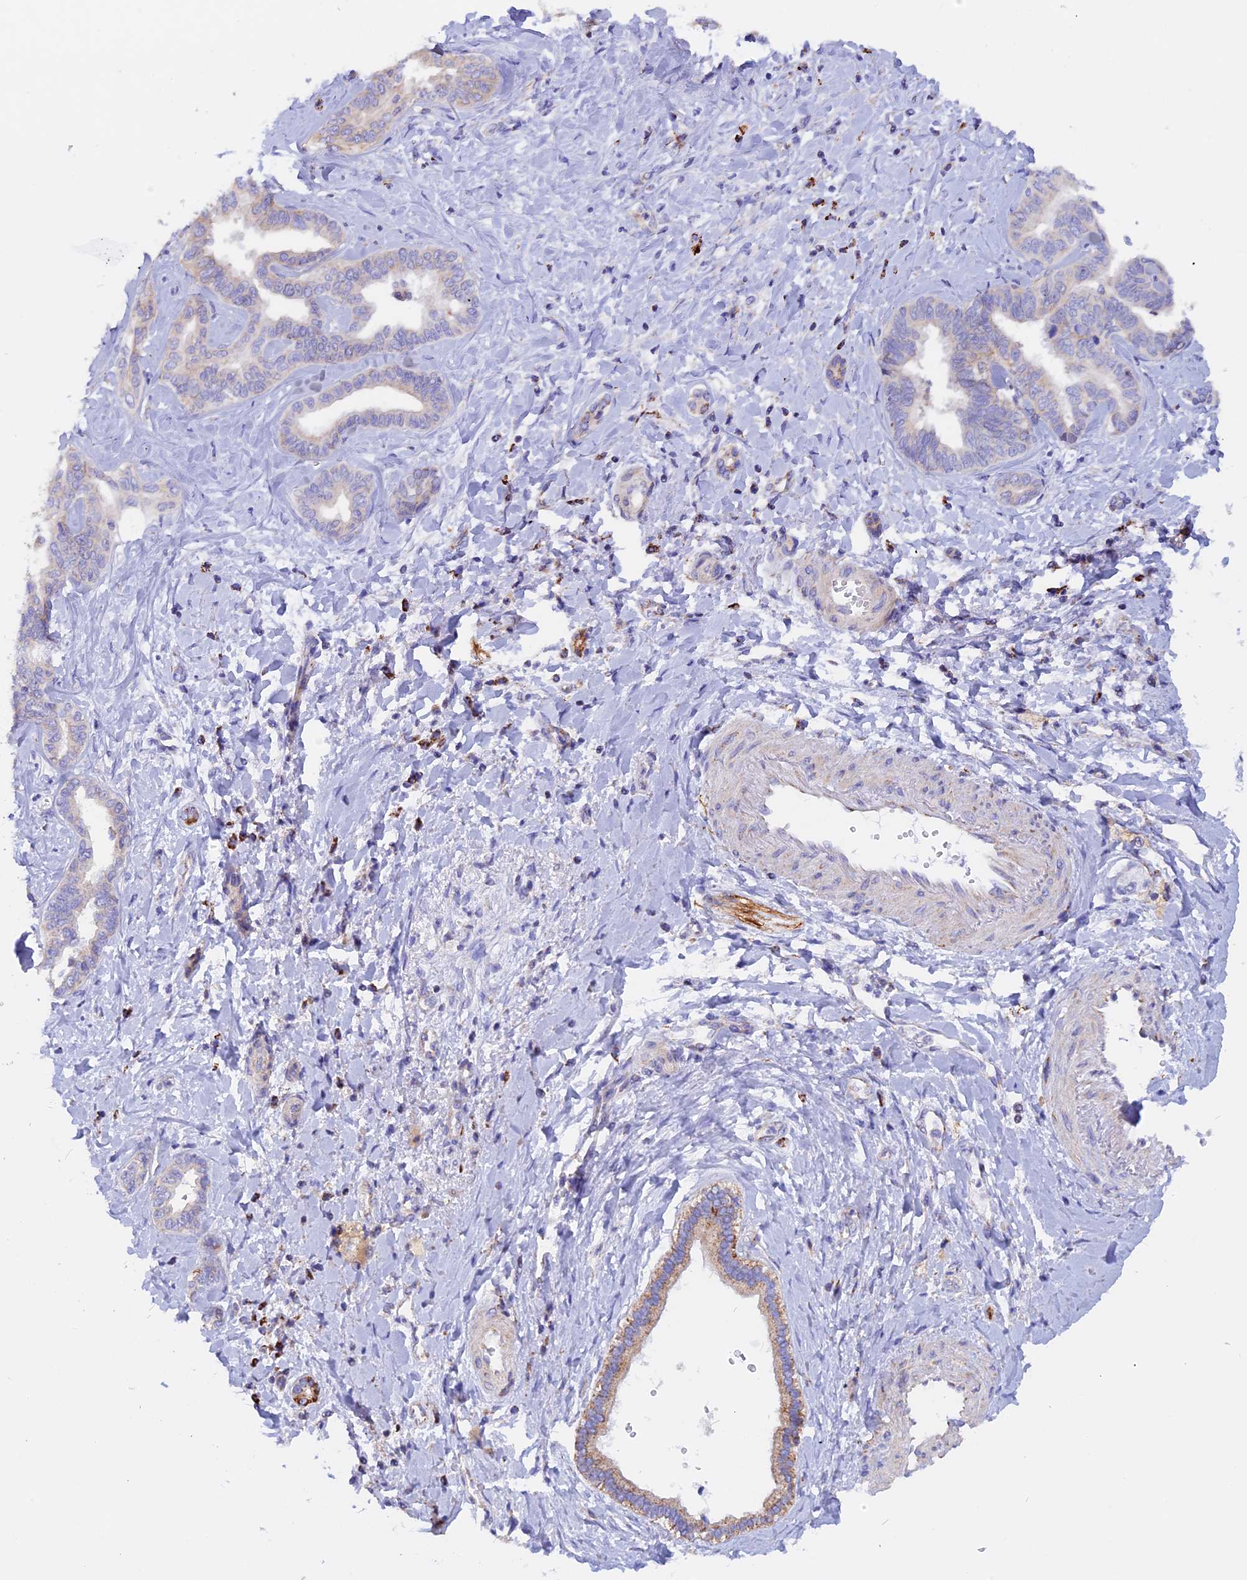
{"staining": {"intensity": "negative", "quantity": "none", "location": "none"}, "tissue": "liver cancer", "cell_type": "Tumor cells", "image_type": "cancer", "snomed": [{"axis": "morphology", "description": "Cholangiocarcinoma"}, {"axis": "topography", "description": "Liver"}], "caption": "A micrograph of liver cancer stained for a protein reveals no brown staining in tumor cells.", "gene": "GCDH", "patient": {"sex": "female", "age": 77}}